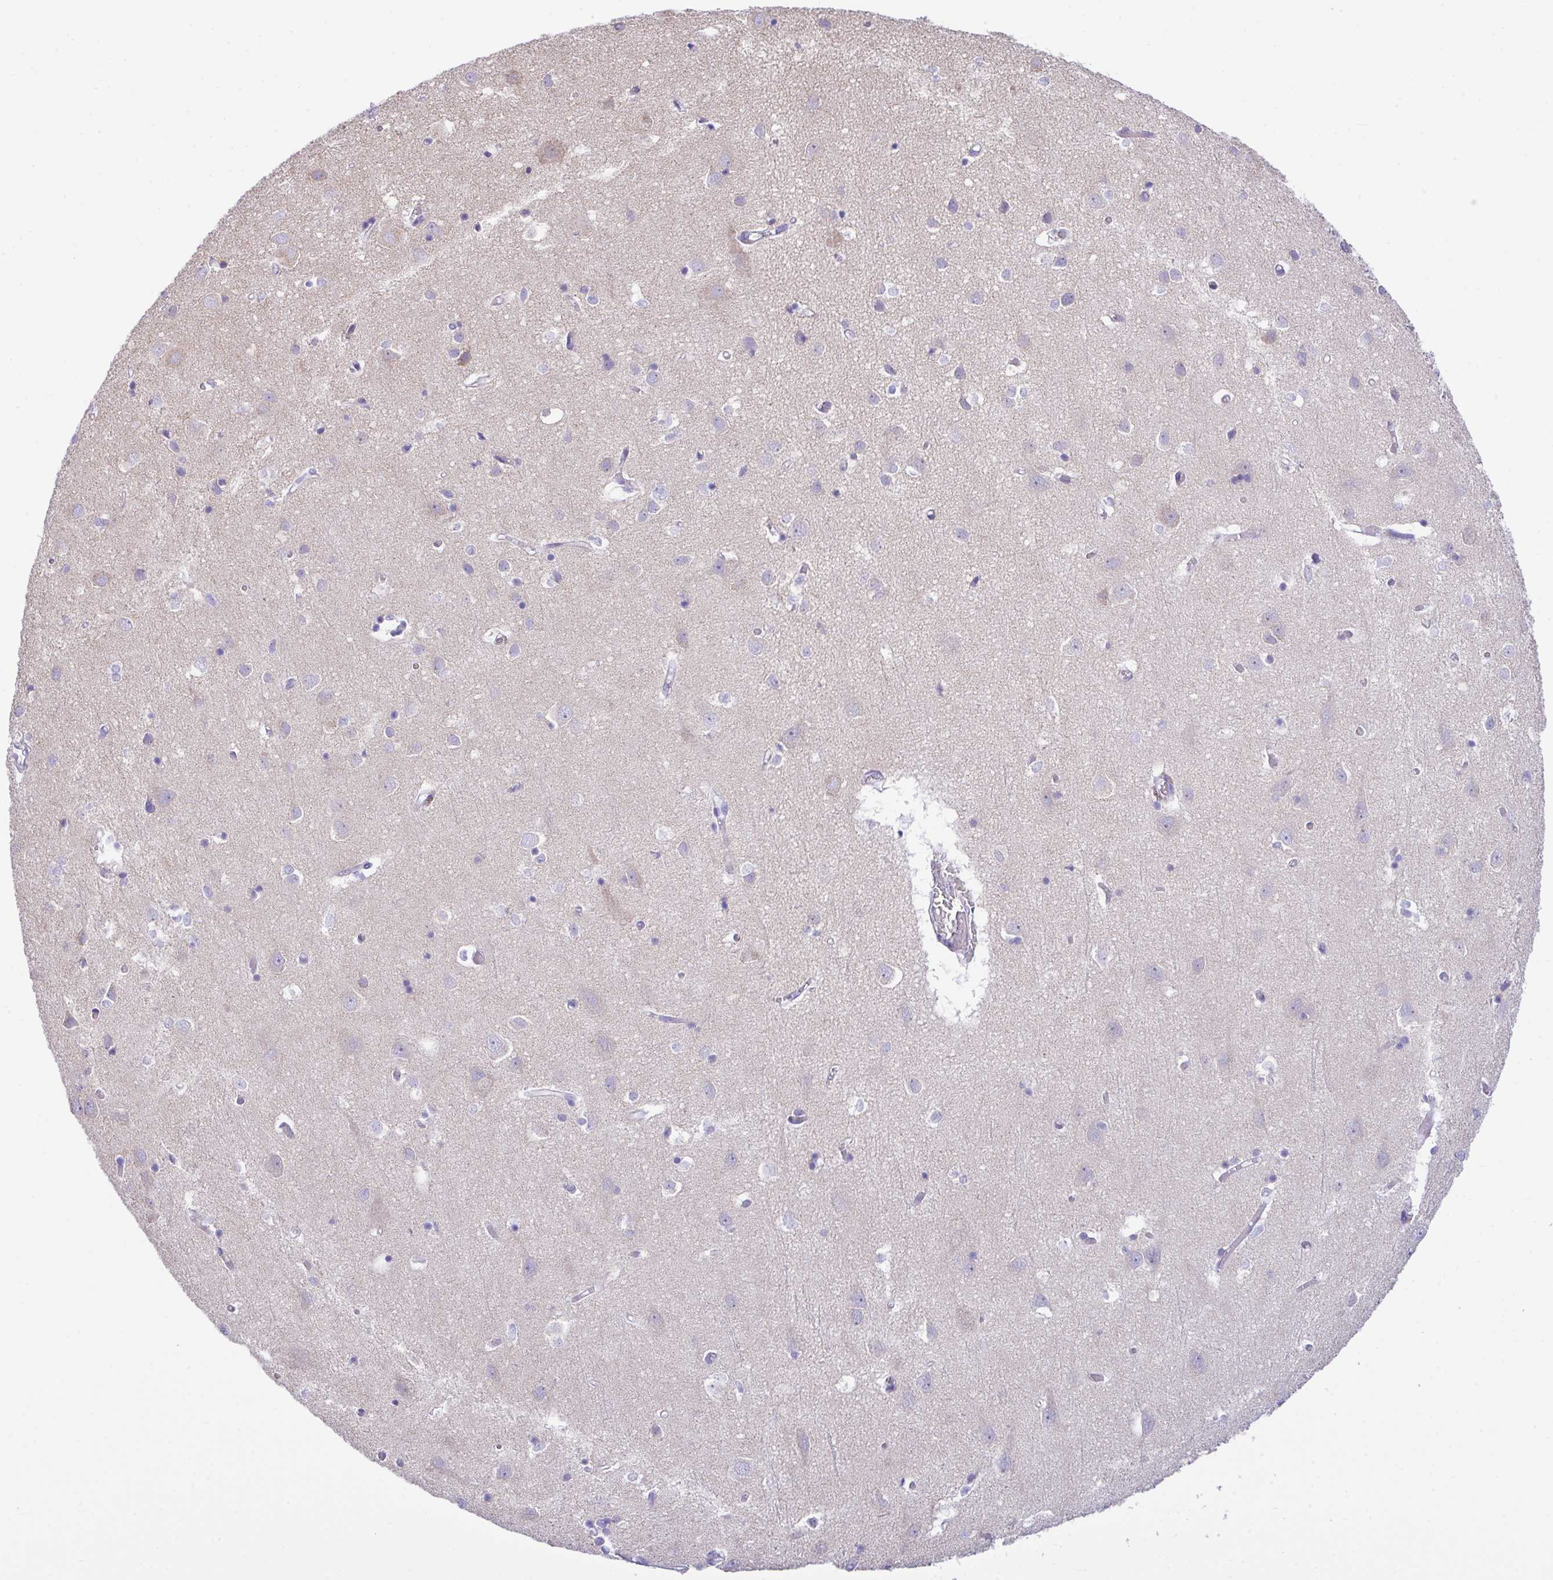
{"staining": {"intensity": "negative", "quantity": "none", "location": "none"}, "tissue": "cerebral cortex", "cell_type": "Endothelial cells", "image_type": "normal", "snomed": [{"axis": "morphology", "description": "Normal tissue, NOS"}, {"axis": "topography", "description": "Cerebral cortex"}], "caption": "There is no significant staining in endothelial cells of cerebral cortex. Nuclei are stained in blue.", "gene": "NLRP8", "patient": {"sex": "male", "age": 70}}